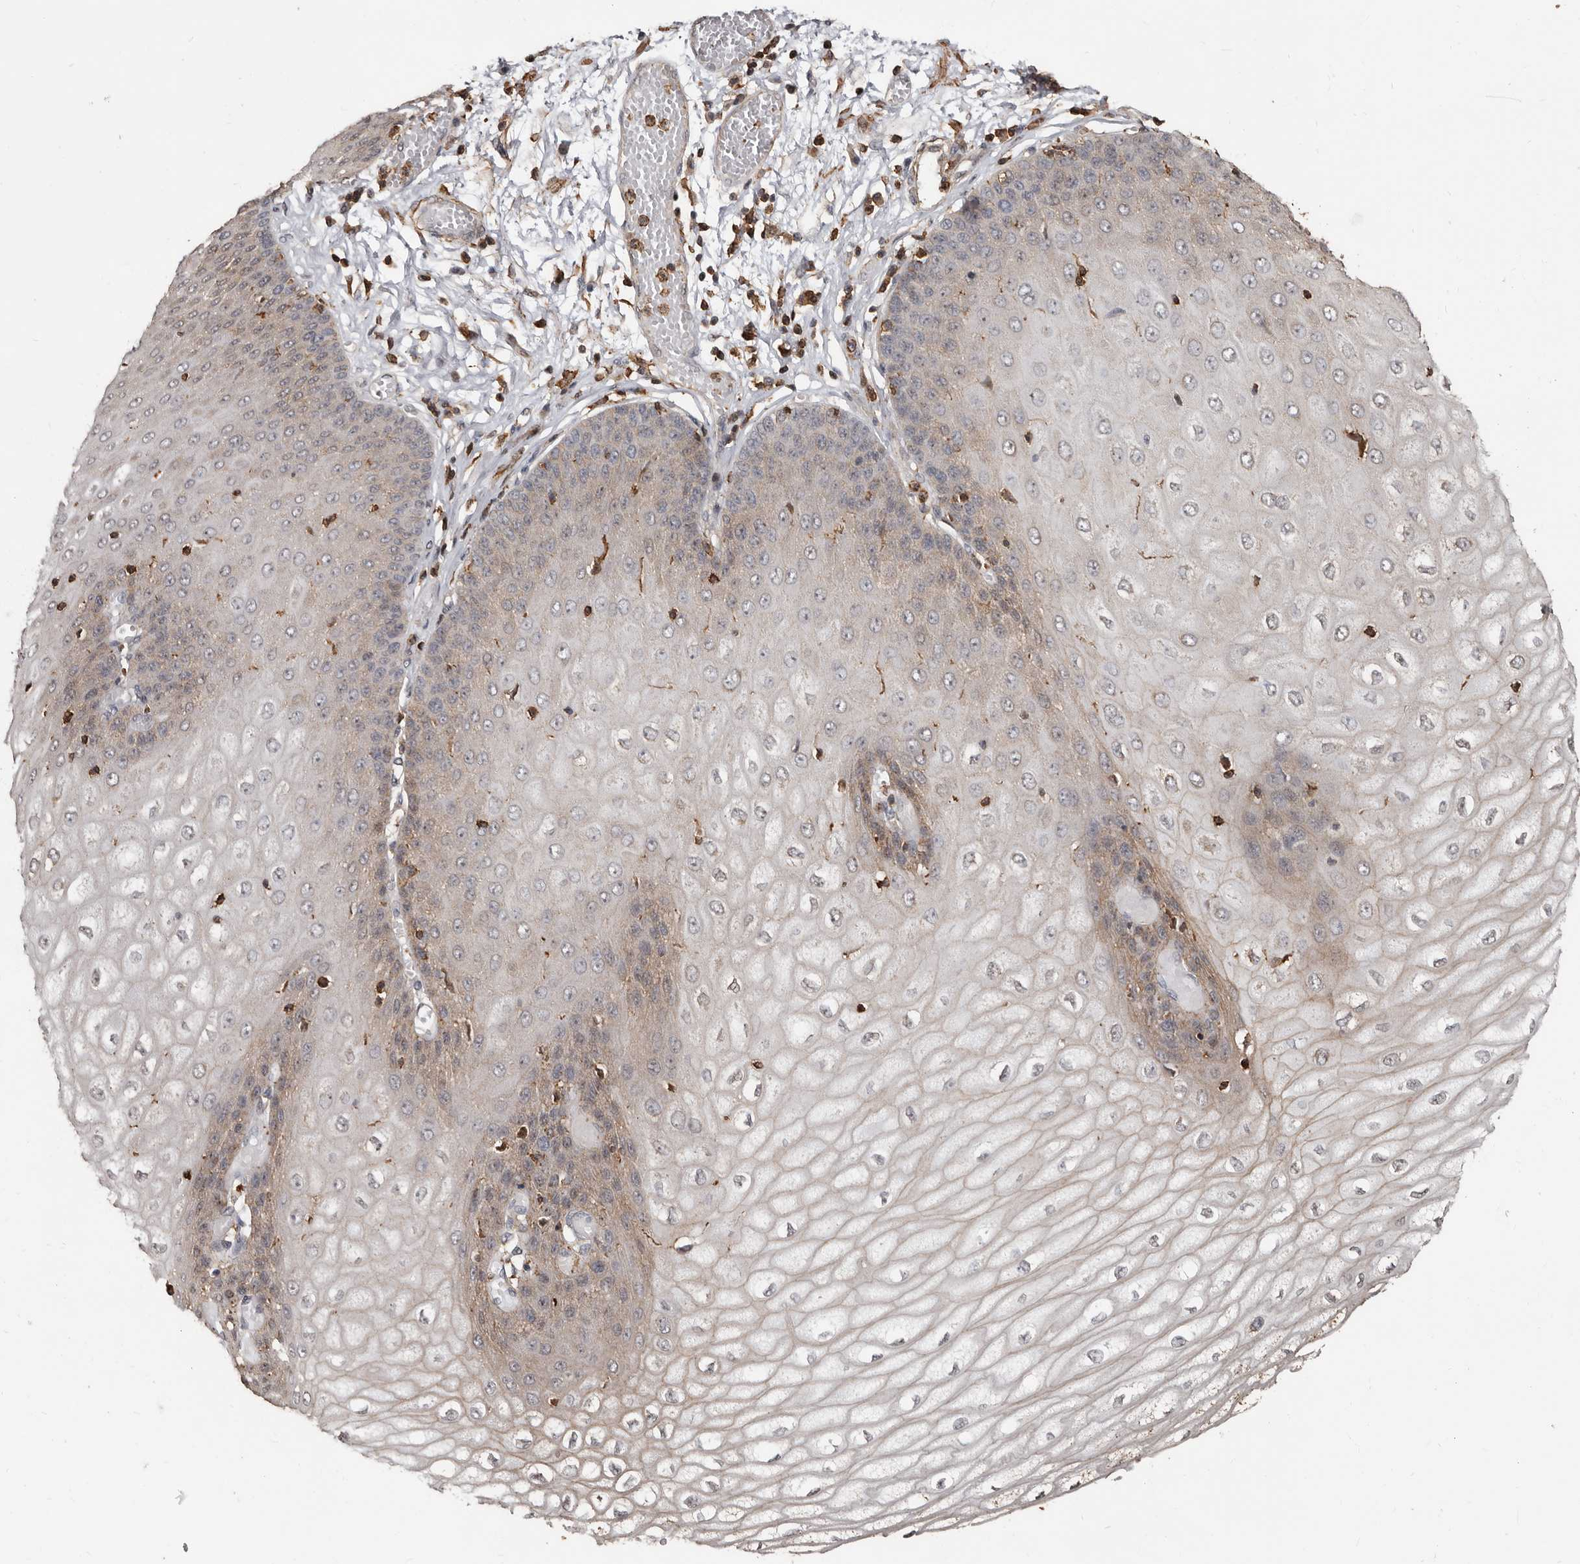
{"staining": {"intensity": "weak", "quantity": "25%-75%", "location": "cytoplasmic/membranous"}, "tissue": "esophagus", "cell_type": "Squamous epithelial cells", "image_type": "normal", "snomed": [{"axis": "morphology", "description": "Normal tissue, NOS"}, {"axis": "topography", "description": "Esophagus"}], "caption": "Immunohistochemical staining of unremarkable esophagus shows 25%-75% levels of weak cytoplasmic/membranous protein expression in about 25%-75% of squamous epithelial cells. (IHC, brightfield microscopy, high magnification).", "gene": "GSK3A", "patient": {"sex": "male", "age": 60}}